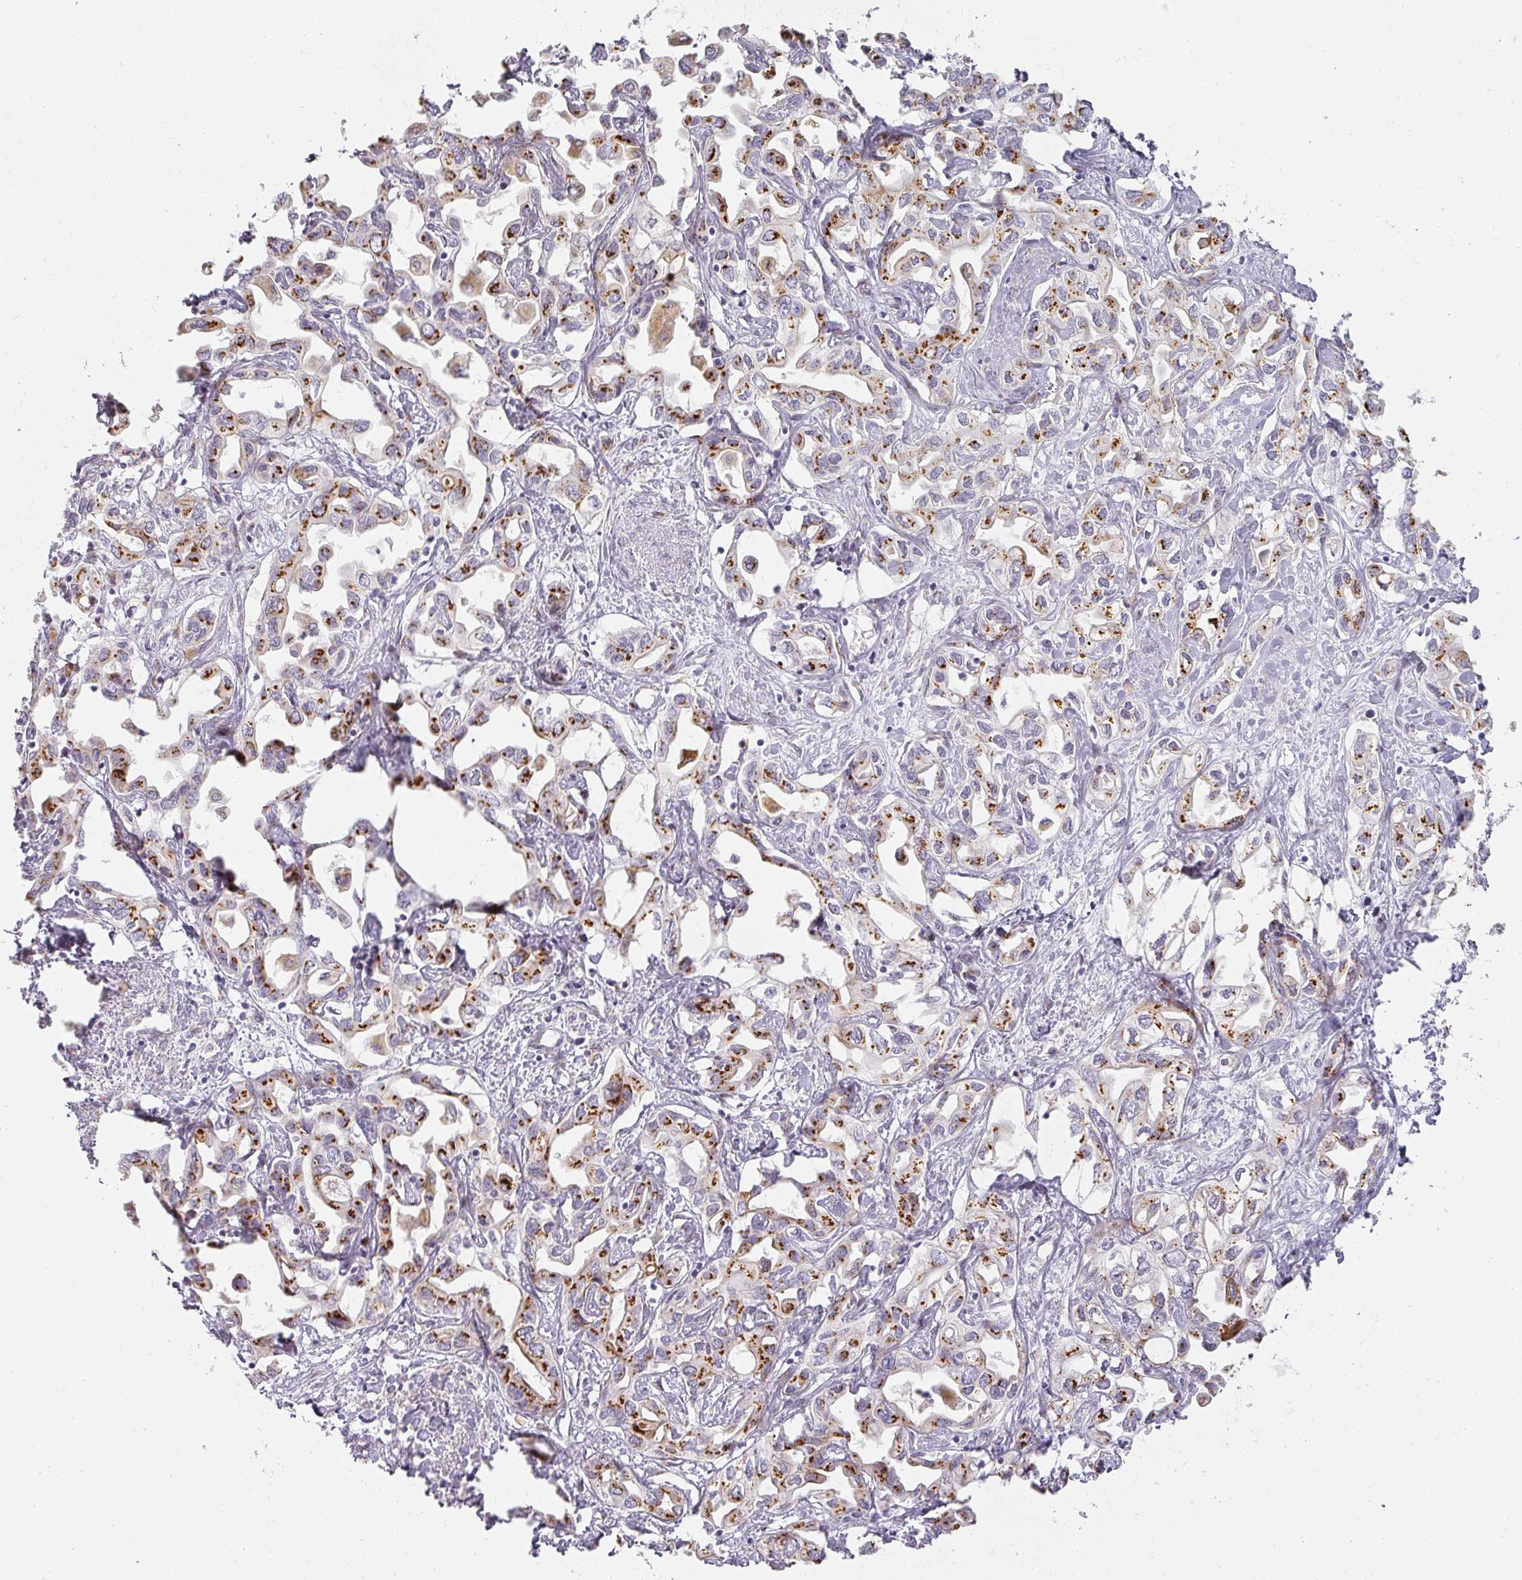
{"staining": {"intensity": "strong", "quantity": "25%-75%", "location": "cytoplasmic/membranous"}, "tissue": "liver cancer", "cell_type": "Tumor cells", "image_type": "cancer", "snomed": [{"axis": "morphology", "description": "Cholangiocarcinoma"}, {"axis": "topography", "description": "Liver"}], "caption": "DAB (3,3'-diaminobenzidine) immunohistochemical staining of liver cancer (cholangiocarcinoma) displays strong cytoplasmic/membranous protein positivity in approximately 25%-75% of tumor cells.", "gene": "ATP8B2", "patient": {"sex": "female", "age": 64}}